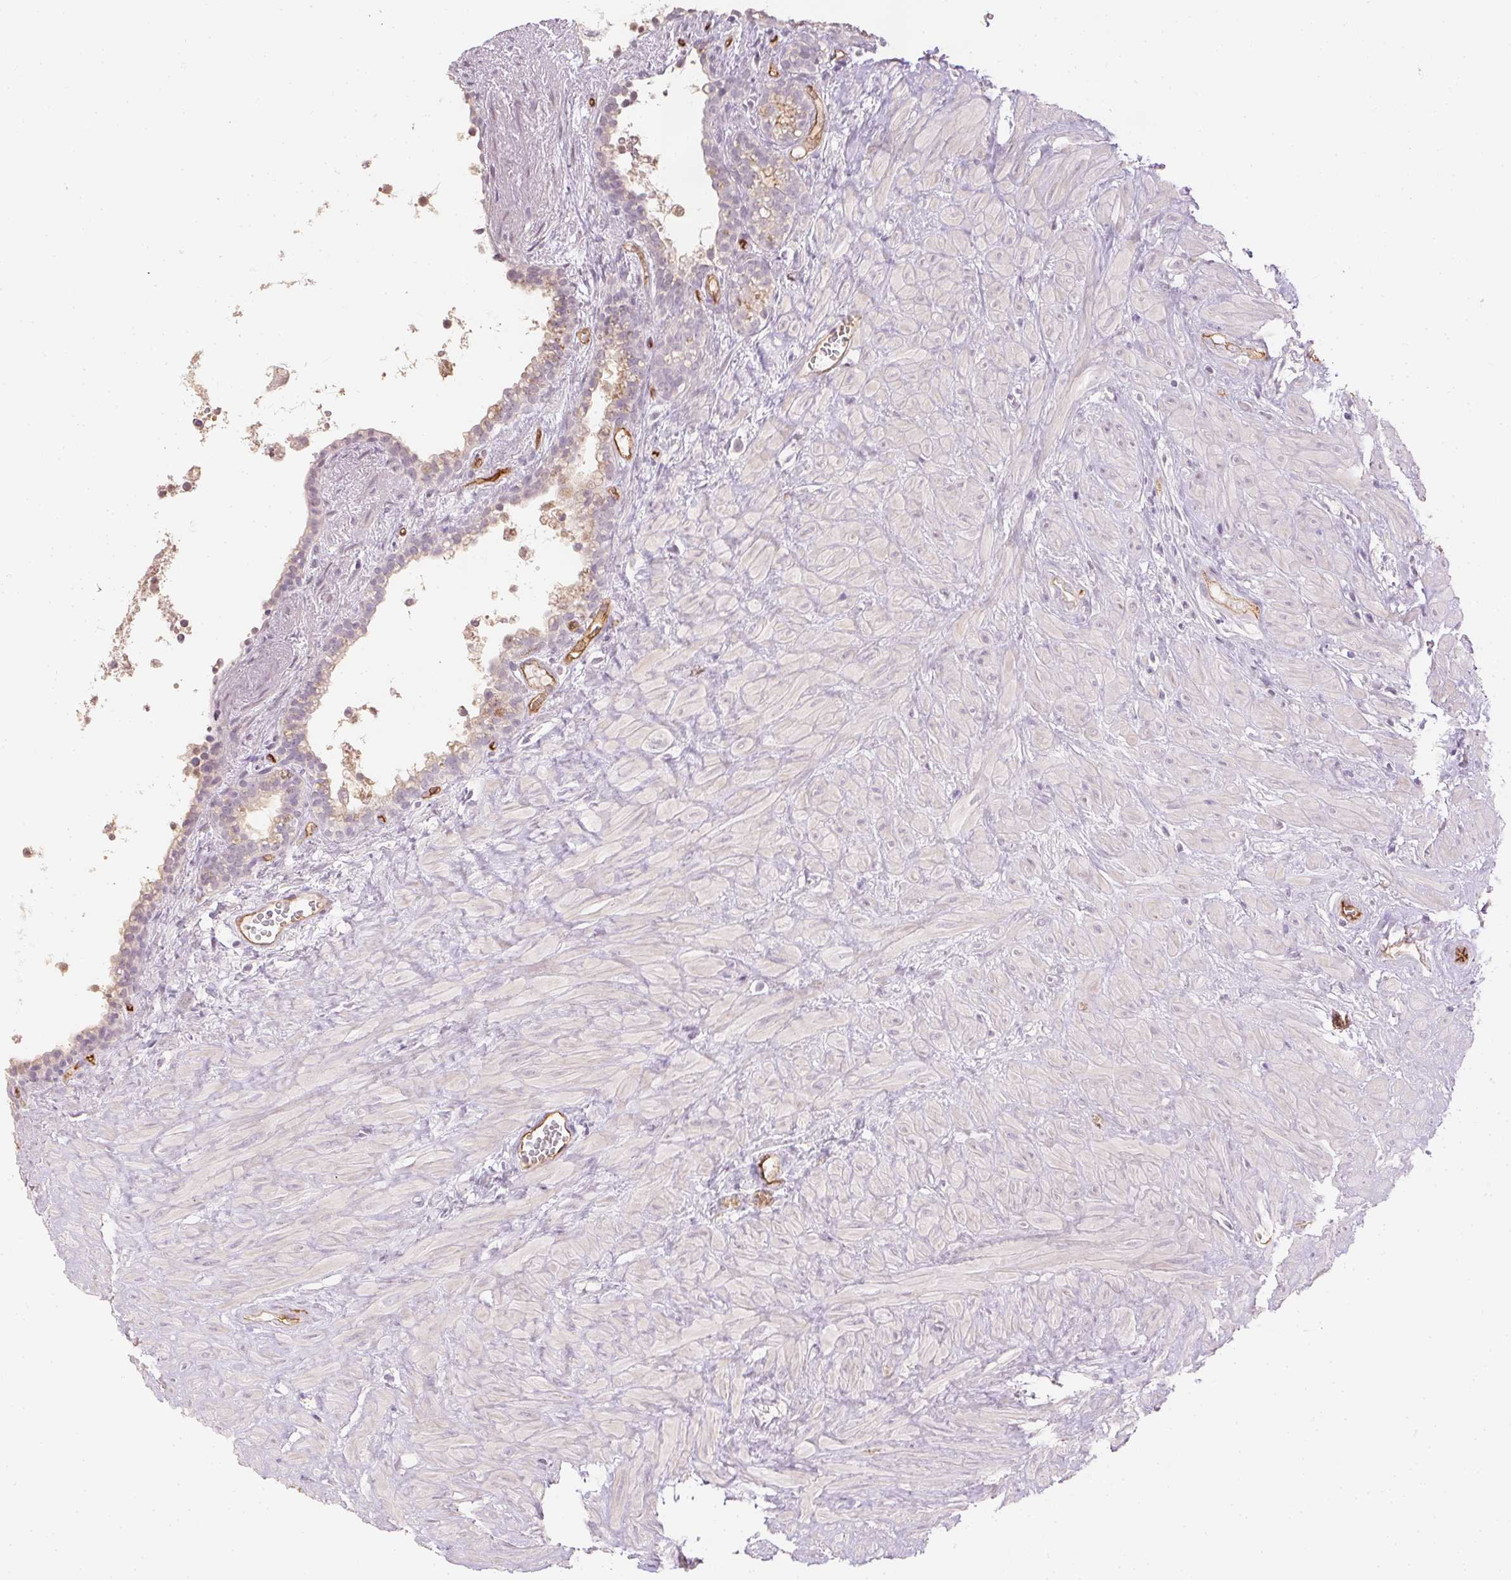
{"staining": {"intensity": "negative", "quantity": "none", "location": "none"}, "tissue": "seminal vesicle", "cell_type": "Glandular cells", "image_type": "normal", "snomed": [{"axis": "morphology", "description": "Normal tissue, NOS"}, {"axis": "topography", "description": "Seminal veicle"}], "caption": "High magnification brightfield microscopy of benign seminal vesicle stained with DAB (brown) and counterstained with hematoxylin (blue): glandular cells show no significant positivity.", "gene": "PODXL", "patient": {"sex": "male", "age": 76}}